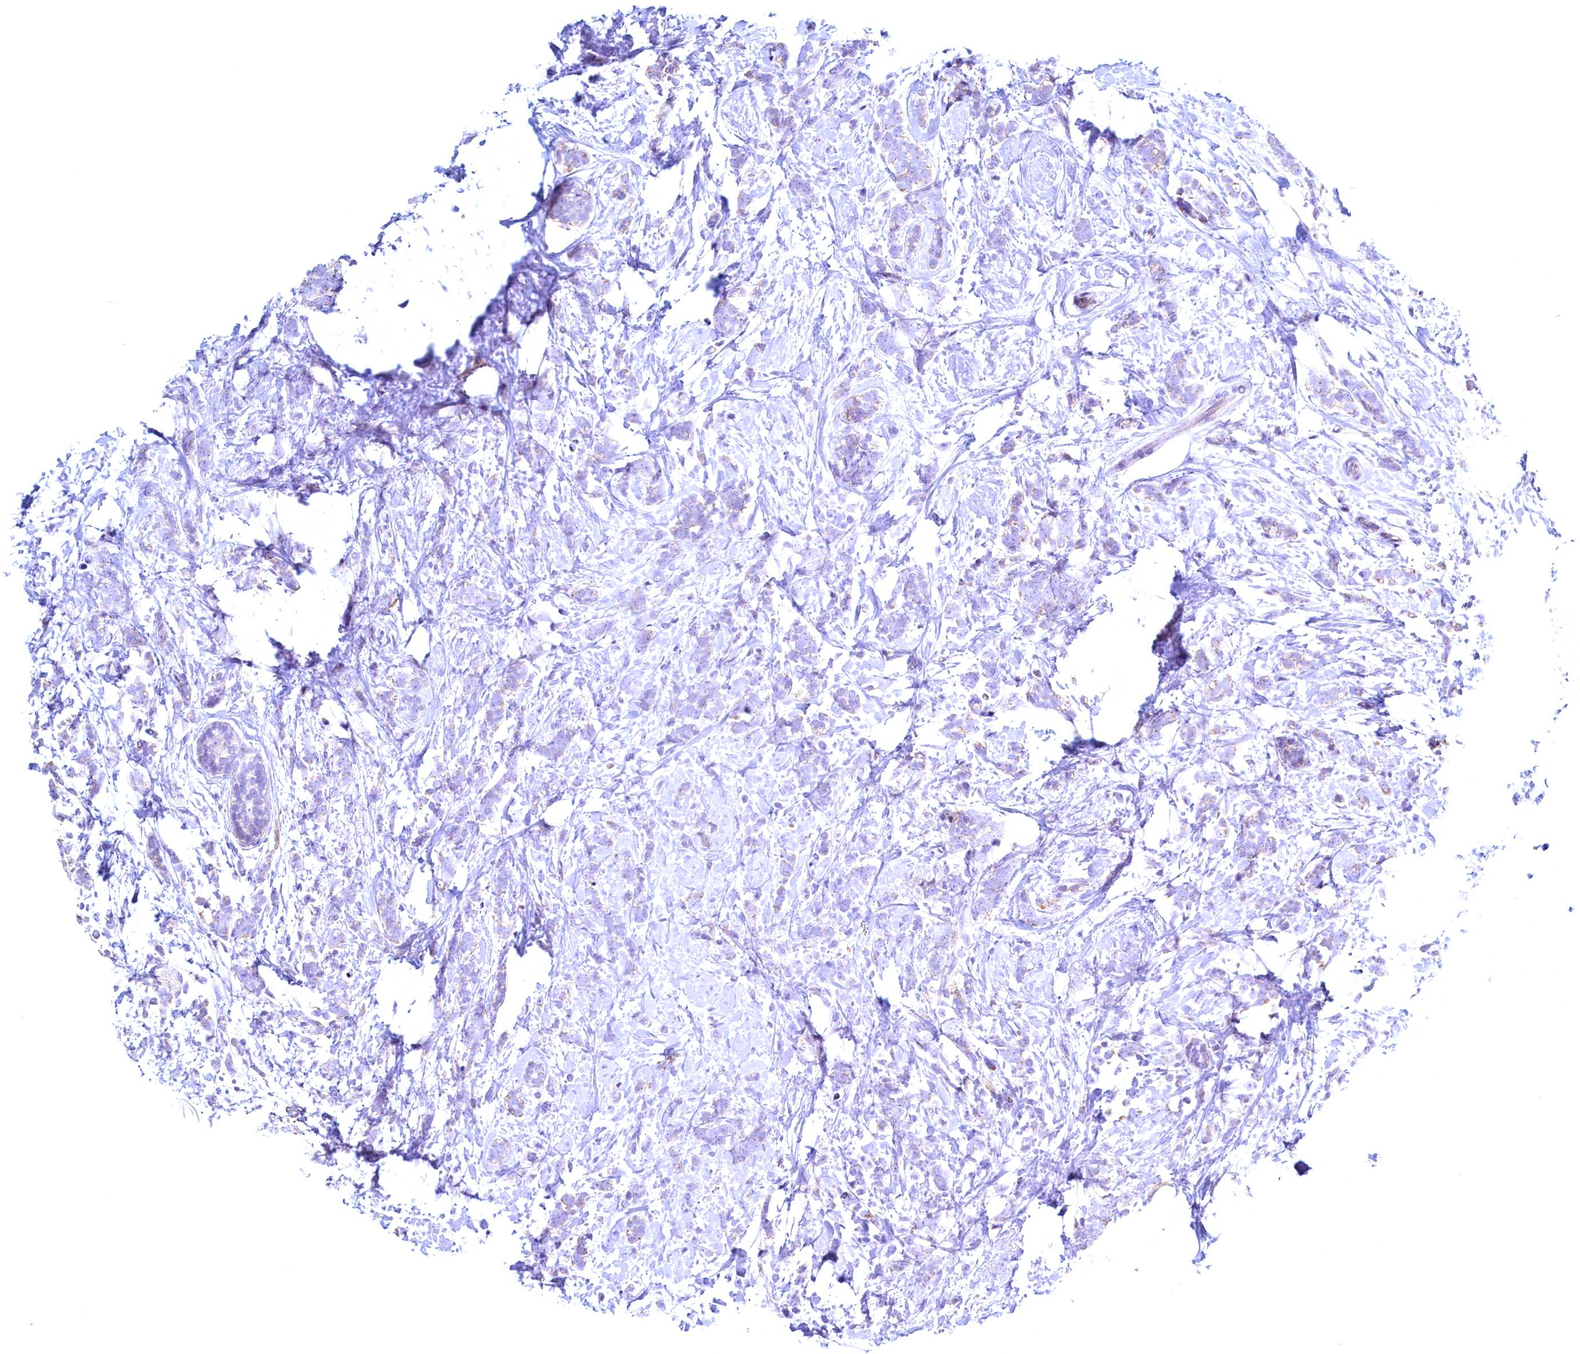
{"staining": {"intensity": "negative", "quantity": "none", "location": "none"}, "tissue": "breast cancer", "cell_type": "Tumor cells", "image_type": "cancer", "snomed": [{"axis": "morphology", "description": "Lobular carcinoma"}, {"axis": "topography", "description": "Breast"}], "caption": "Breast lobular carcinoma was stained to show a protein in brown. There is no significant expression in tumor cells. The staining is performed using DAB brown chromogen with nuclei counter-stained in using hematoxylin.", "gene": "MAP1LC3A", "patient": {"sex": "female", "age": 58}}